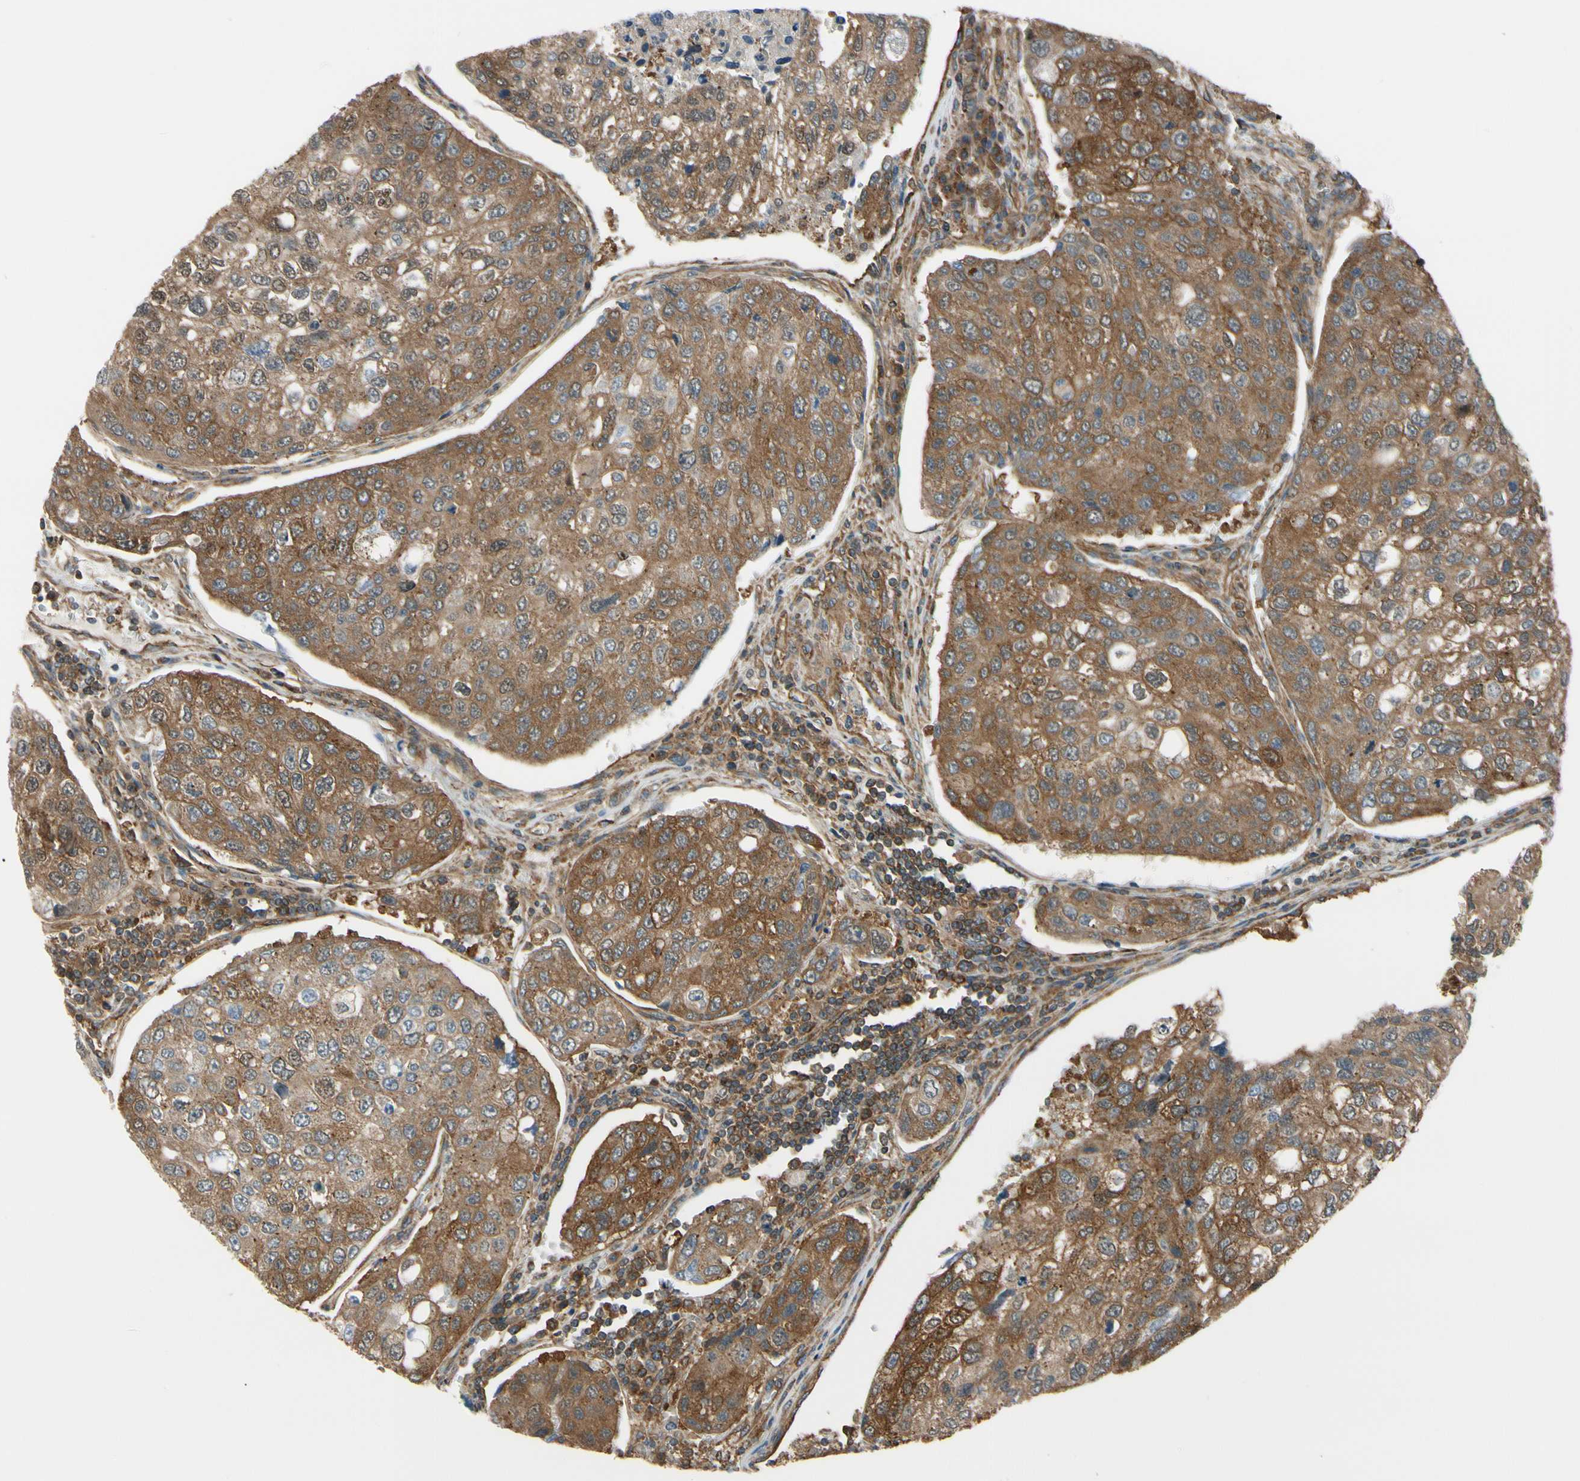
{"staining": {"intensity": "moderate", "quantity": ">75%", "location": "cytoplasmic/membranous"}, "tissue": "urothelial cancer", "cell_type": "Tumor cells", "image_type": "cancer", "snomed": [{"axis": "morphology", "description": "Urothelial carcinoma, High grade"}, {"axis": "topography", "description": "Lymph node"}, {"axis": "topography", "description": "Urinary bladder"}], "caption": "Protein analysis of urothelial carcinoma (high-grade) tissue displays moderate cytoplasmic/membranous expression in approximately >75% of tumor cells.", "gene": "EPS15", "patient": {"sex": "male", "age": 51}}